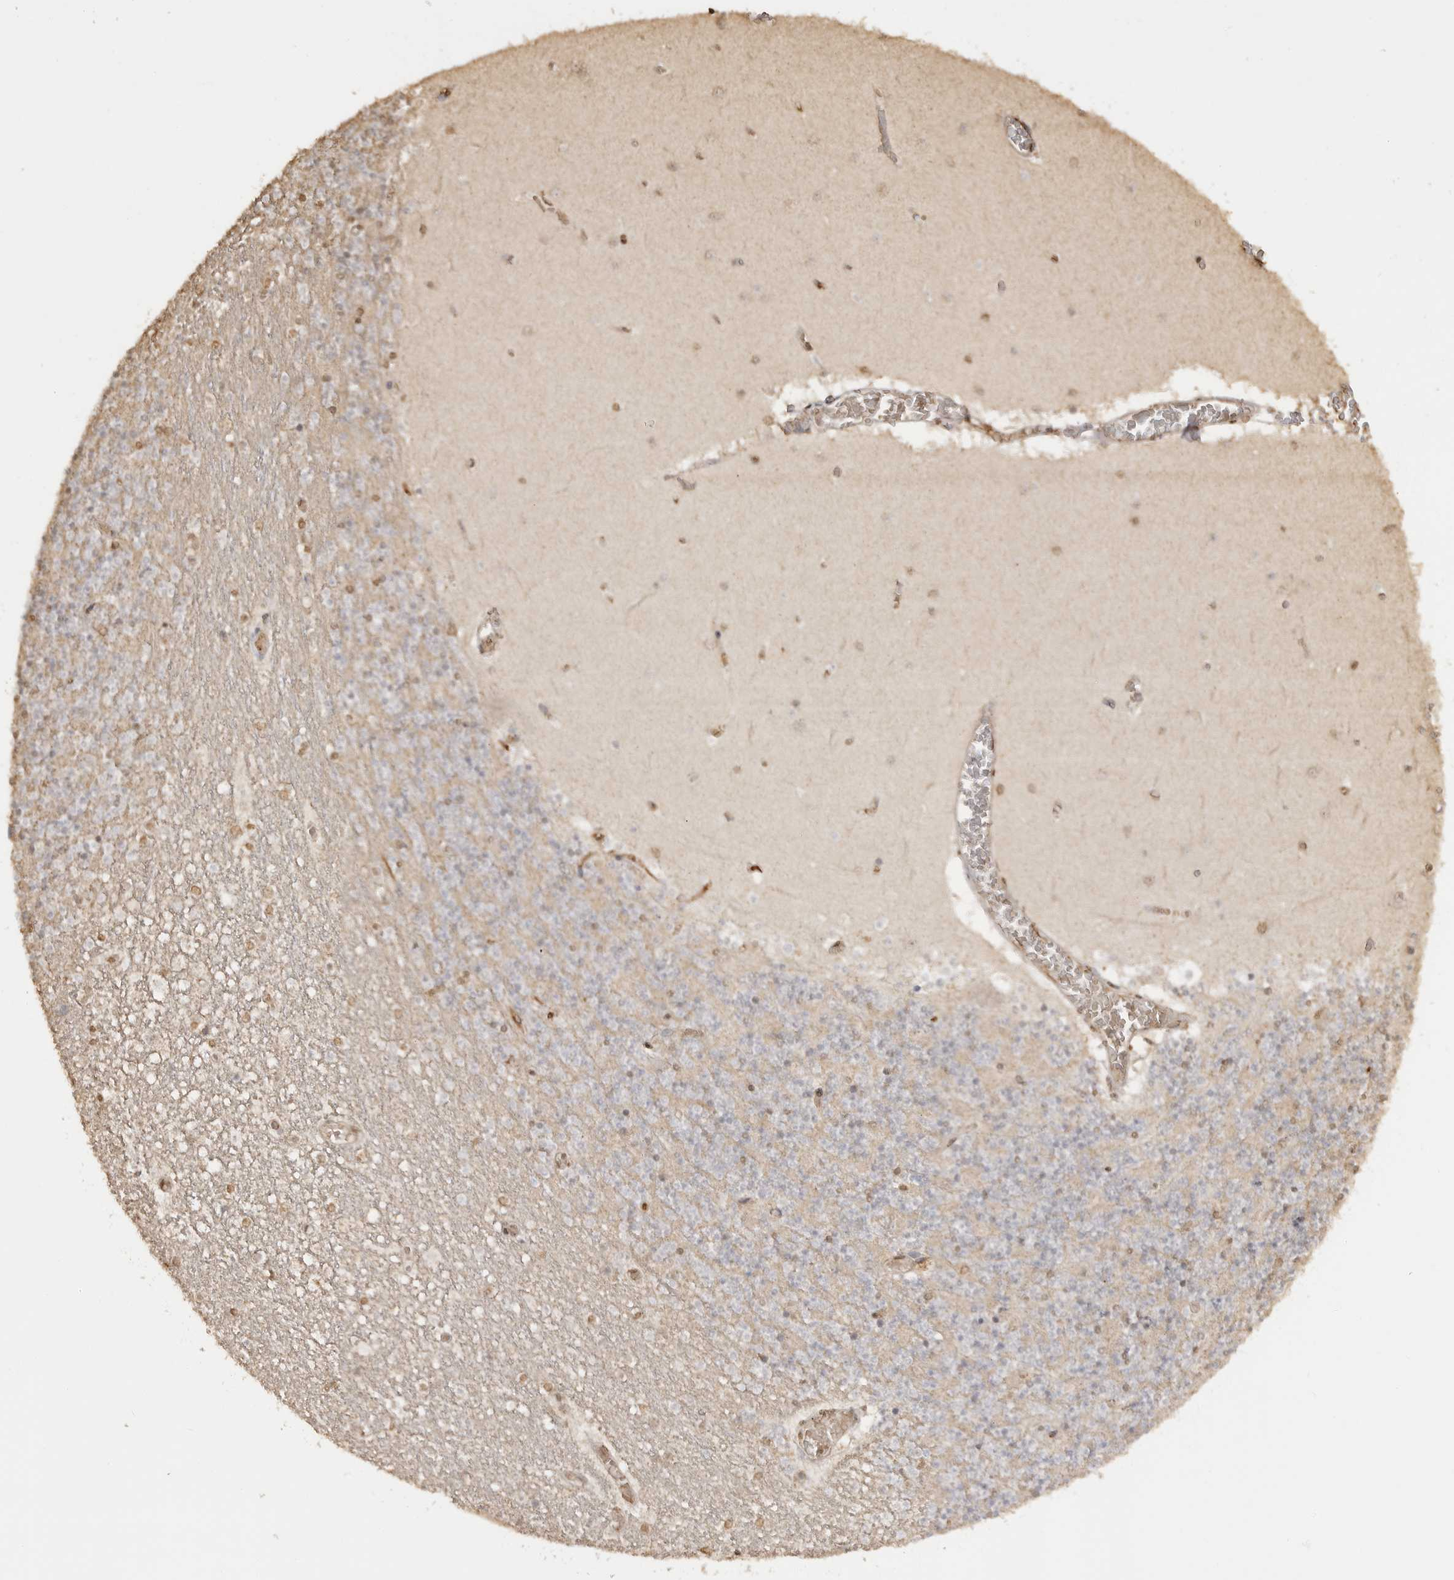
{"staining": {"intensity": "weak", "quantity": "<25%", "location": "cytoplasmic/membranous"}, "tissue": "cerebellum", "cell_type": "Cells in granular layer", "image_type": "normal", "snomed": [{"axis": "morphology", "description": "Normal tissue, NOS"}, {"axis": "topography", "description": "Cerebellum"}], "caption": "A micrograph of cerebellum stained for a protein displays no brown staining in cells in granular layer.", "gene": "ASPSCR1", "patient": {"sex": "female", "age": 28}}